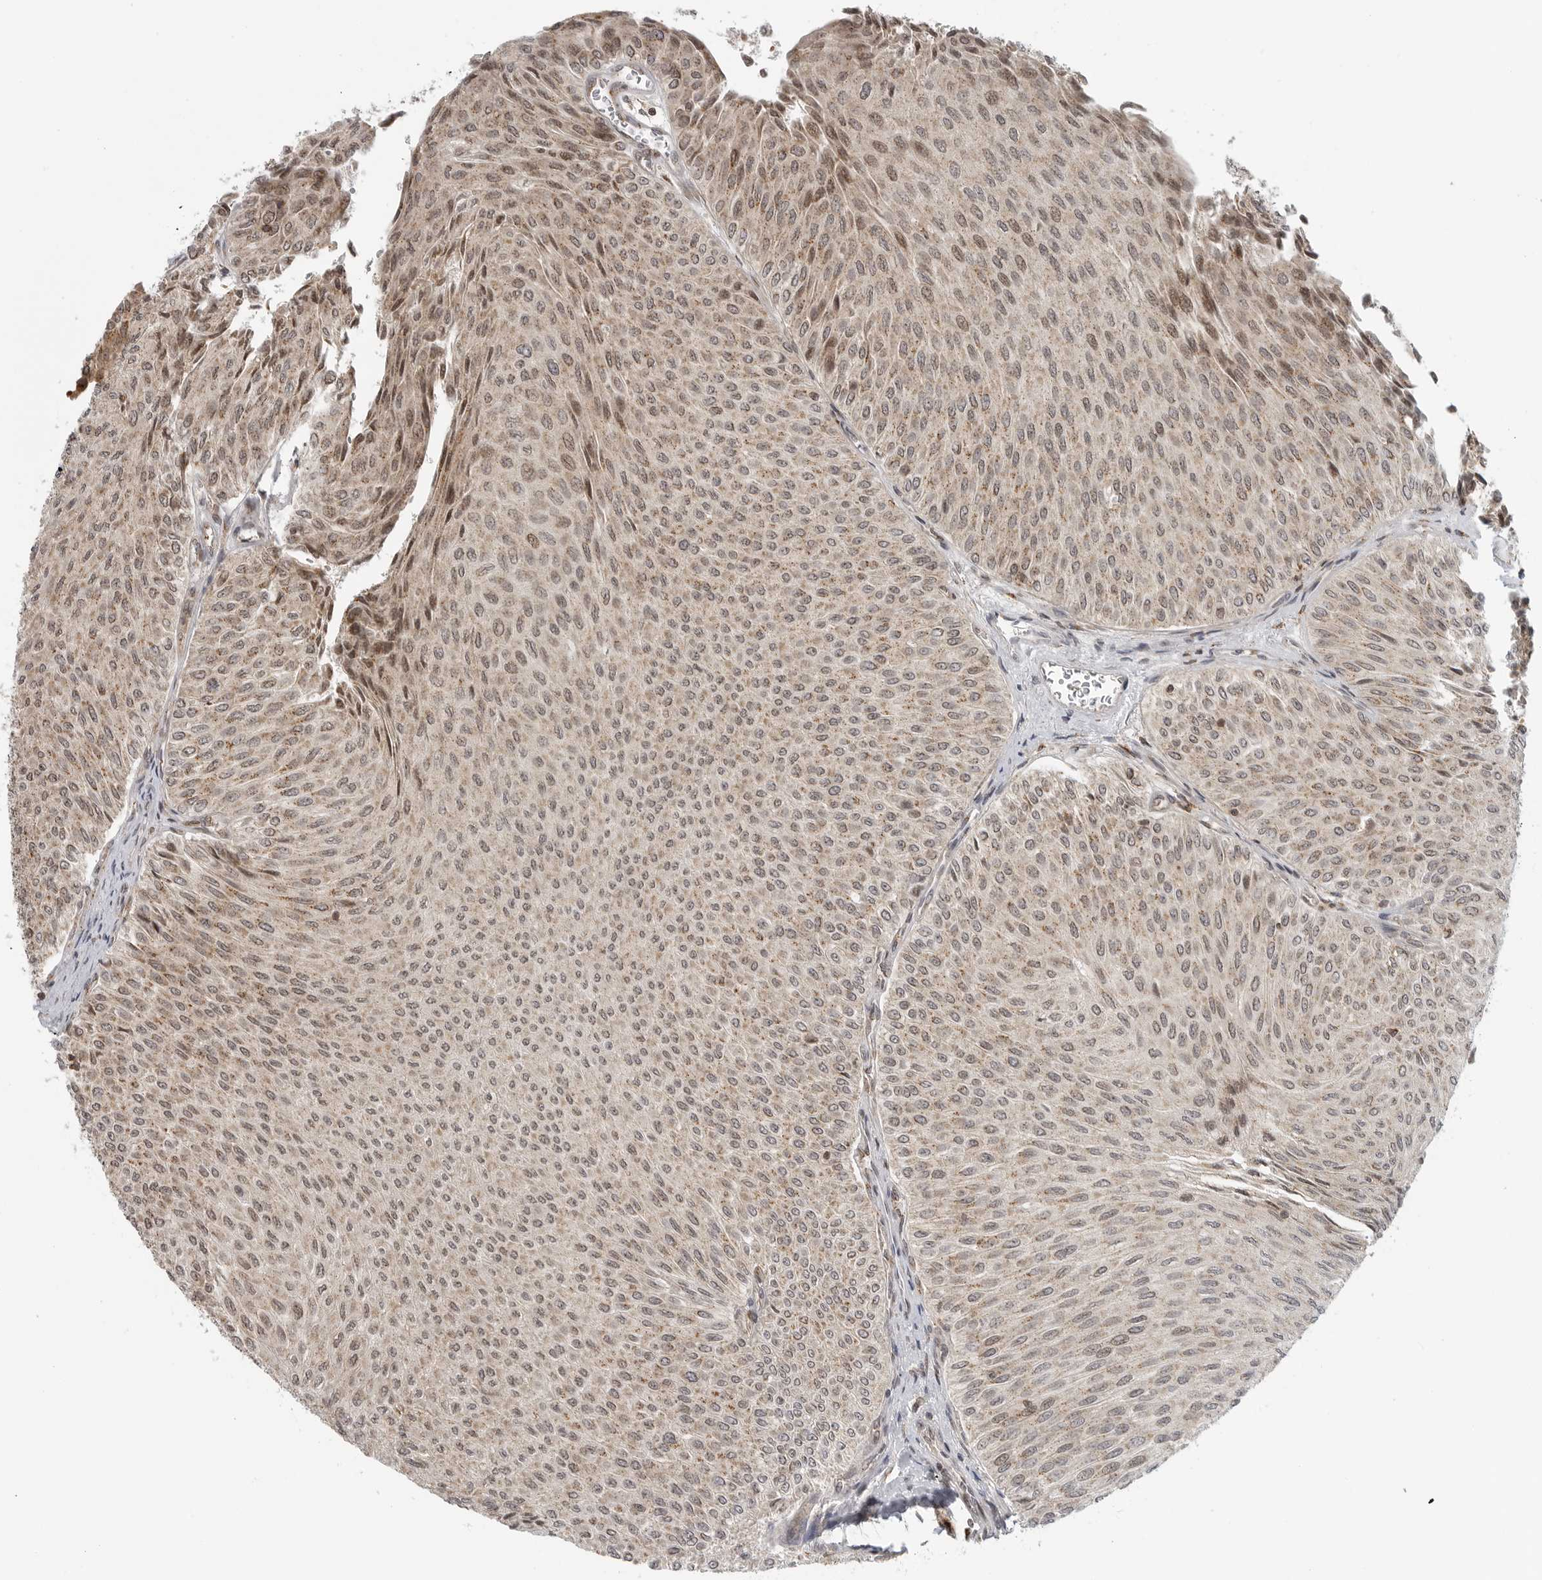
{"staining": {"intensity": "weak", "quantity": ">75%", "location": "cytoplasmic/membranous,nuclear"}, "tissue": "urothelial cancer", "cell_type": "Tumor cells", "image_type": "cancer", "snomed": [{"axis": "morphology", "description": "Urothelial carcinoma, Low grade"}, {"axis": "topography", "description": "Urinary bladder"}], "caption": "An image of human urothelial carcinoma (low-grade) stained for a protein exhibits weak cytoplasmic/membranous and nuclear brown staining in tumor cells.", "gene": "COPA", "patient": {"sex": "male", "age": 78}}